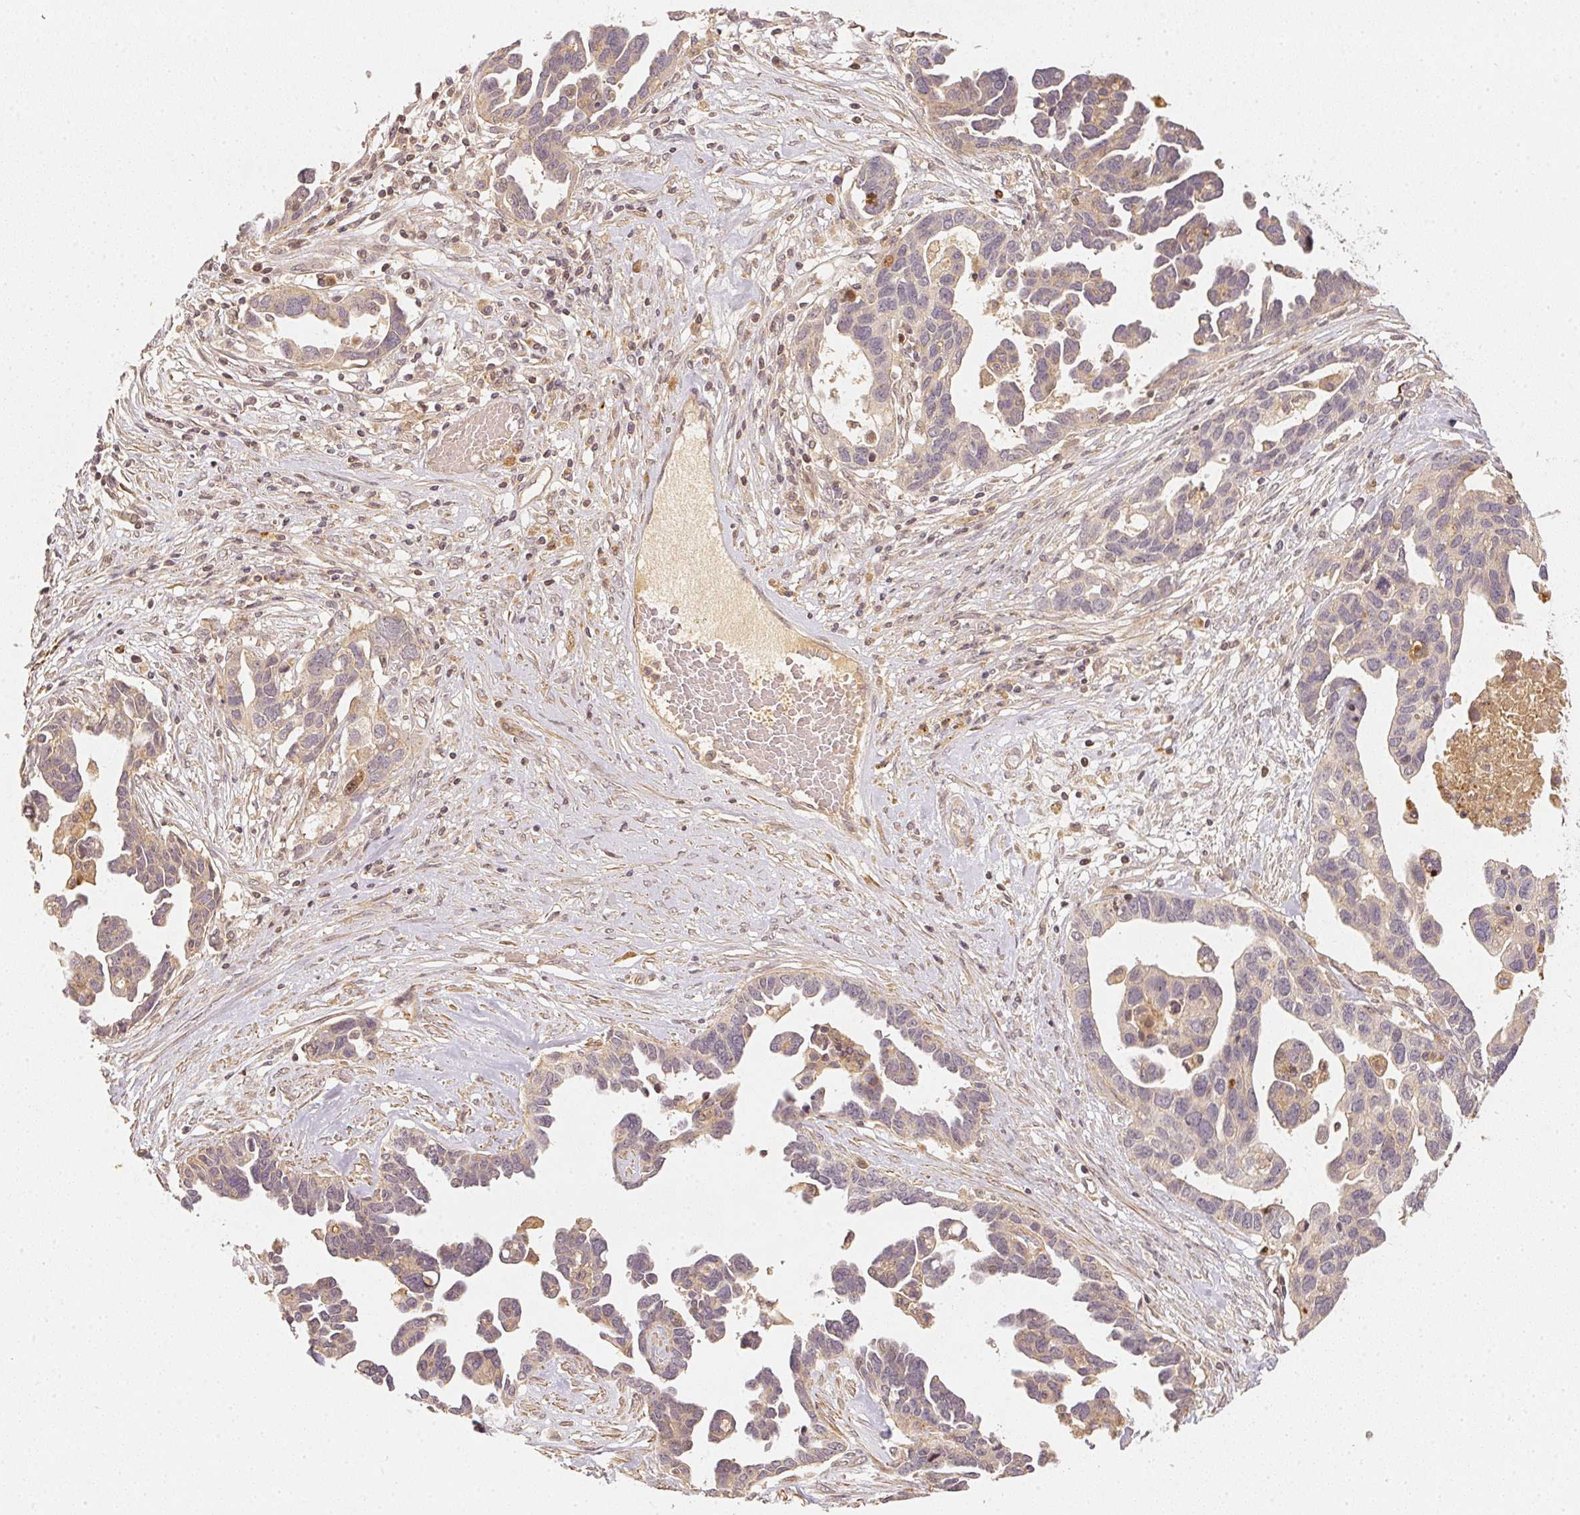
{"staining": {"intensity": "negative", "quantity": "none", "location": "none"}, "tissue": "ovarian cancer", "cell_type": "Tumor cells", "image_type": "cancer", "snomed": [{"axis": "morphology", "description": "Cystadenocarcinoma, serous, NOS"}, {"axis": "topography", "description": "Ovary"}], "caption": "IHC photomicrograph of neoplastic tissue: ovarian cancer (serous cystadenocarcinoma) stained with DAB displays no significant protein staining in tumor cells. (DAB (3,3'-diaminobenzidine) immunohistochemistry (IHC) visualized using brightfield microscopy, high magnification).", "gene": "SERPINE1", "patient": {"sex": "female", "age": 54}}